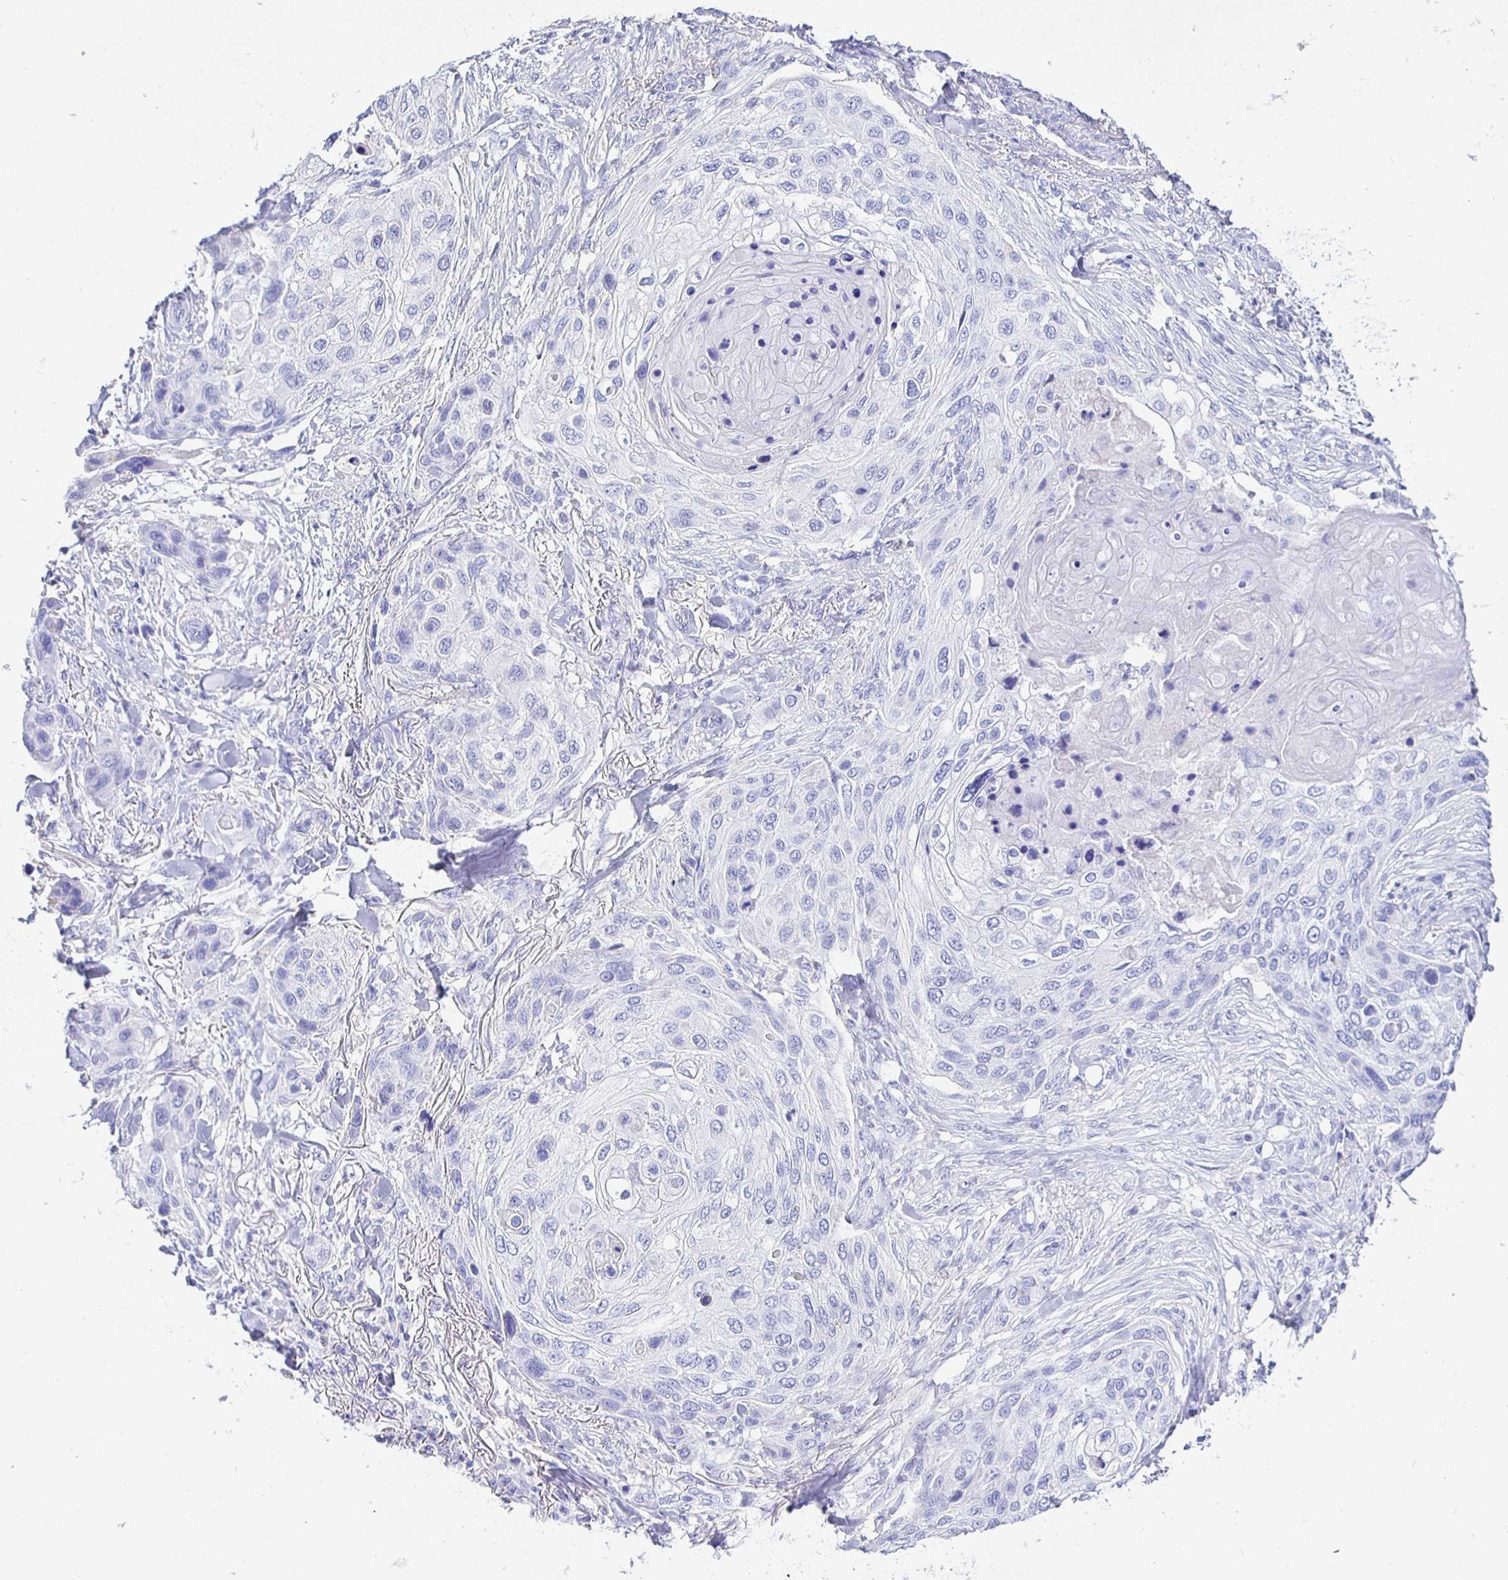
{"staining": {"intensity": "negative", "quantity": "none", "location": "none"}, "tissue": "skin cancer", "cell_type": "Tumor cells", "image_type": "cancer", "snomed": [{"axis": "morphology", "description": "Squamous cell carcinoma, NOS"}, {"axis": "topography", "description": "Skin"}], "caption": "Skin cancer (squamous cell carcinoma) was stained to show a protein in brown. There is no significant staining in tumor cells.", "gene": "UMOD", "patient": {"sex": "female", "age": 87}}